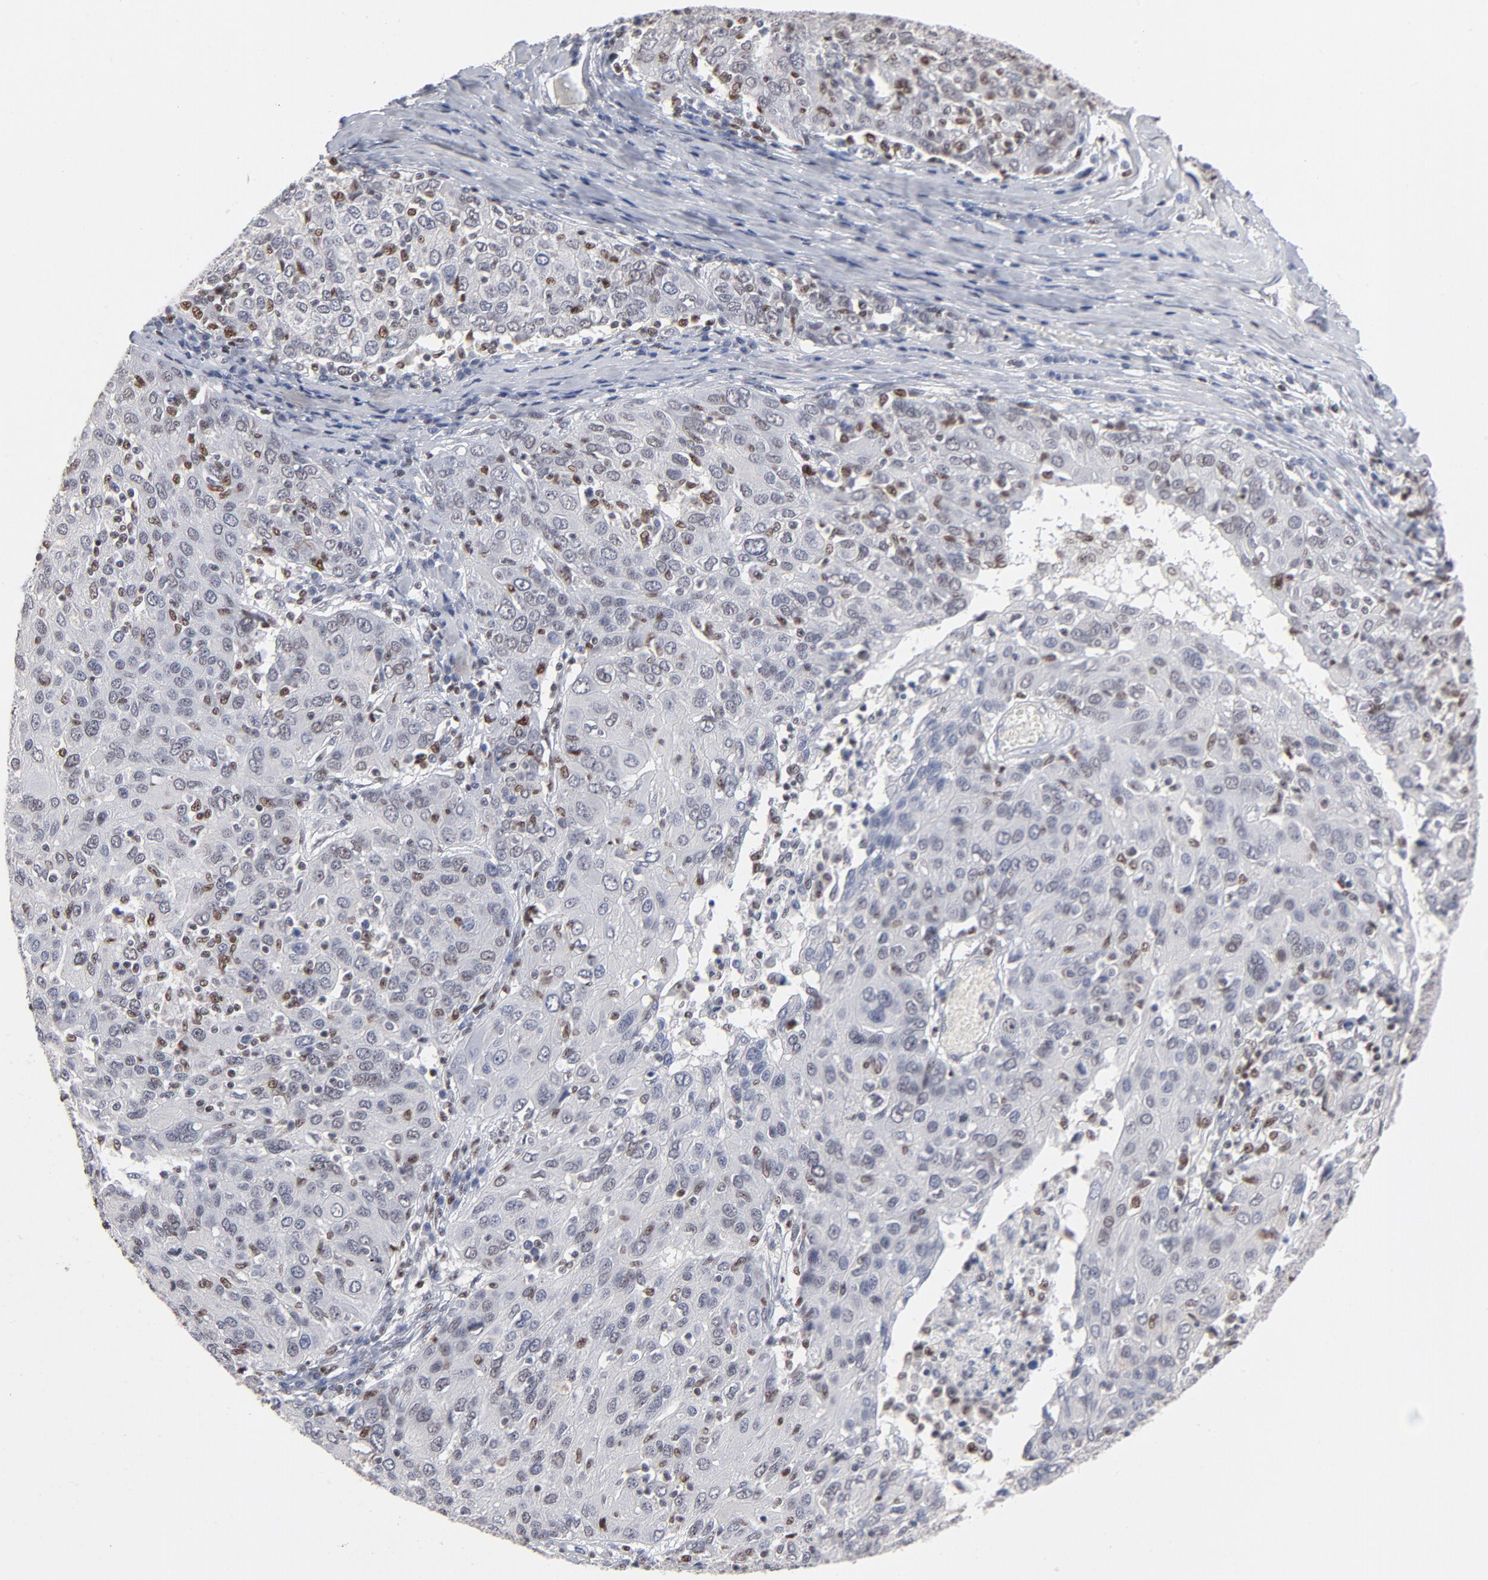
{"staining": {"intensity": "negative", "quantity": "none", "location": "none"}, "tissue": "ovarian cancer", "cell_type": "Tumor cells", "image_type": "cancer", "snomed": [{"axis": "morphology", "description": "Carcinoma, endometroid"}, {"axis": "topography", "description": "Ovary"}], "caption": "Human ovarian endometroid carcinoma stained for a protein using IHC reveals no expression in tumor cells.", "gene": "MAX", "patient": {"sex": "female", "age": 50}}